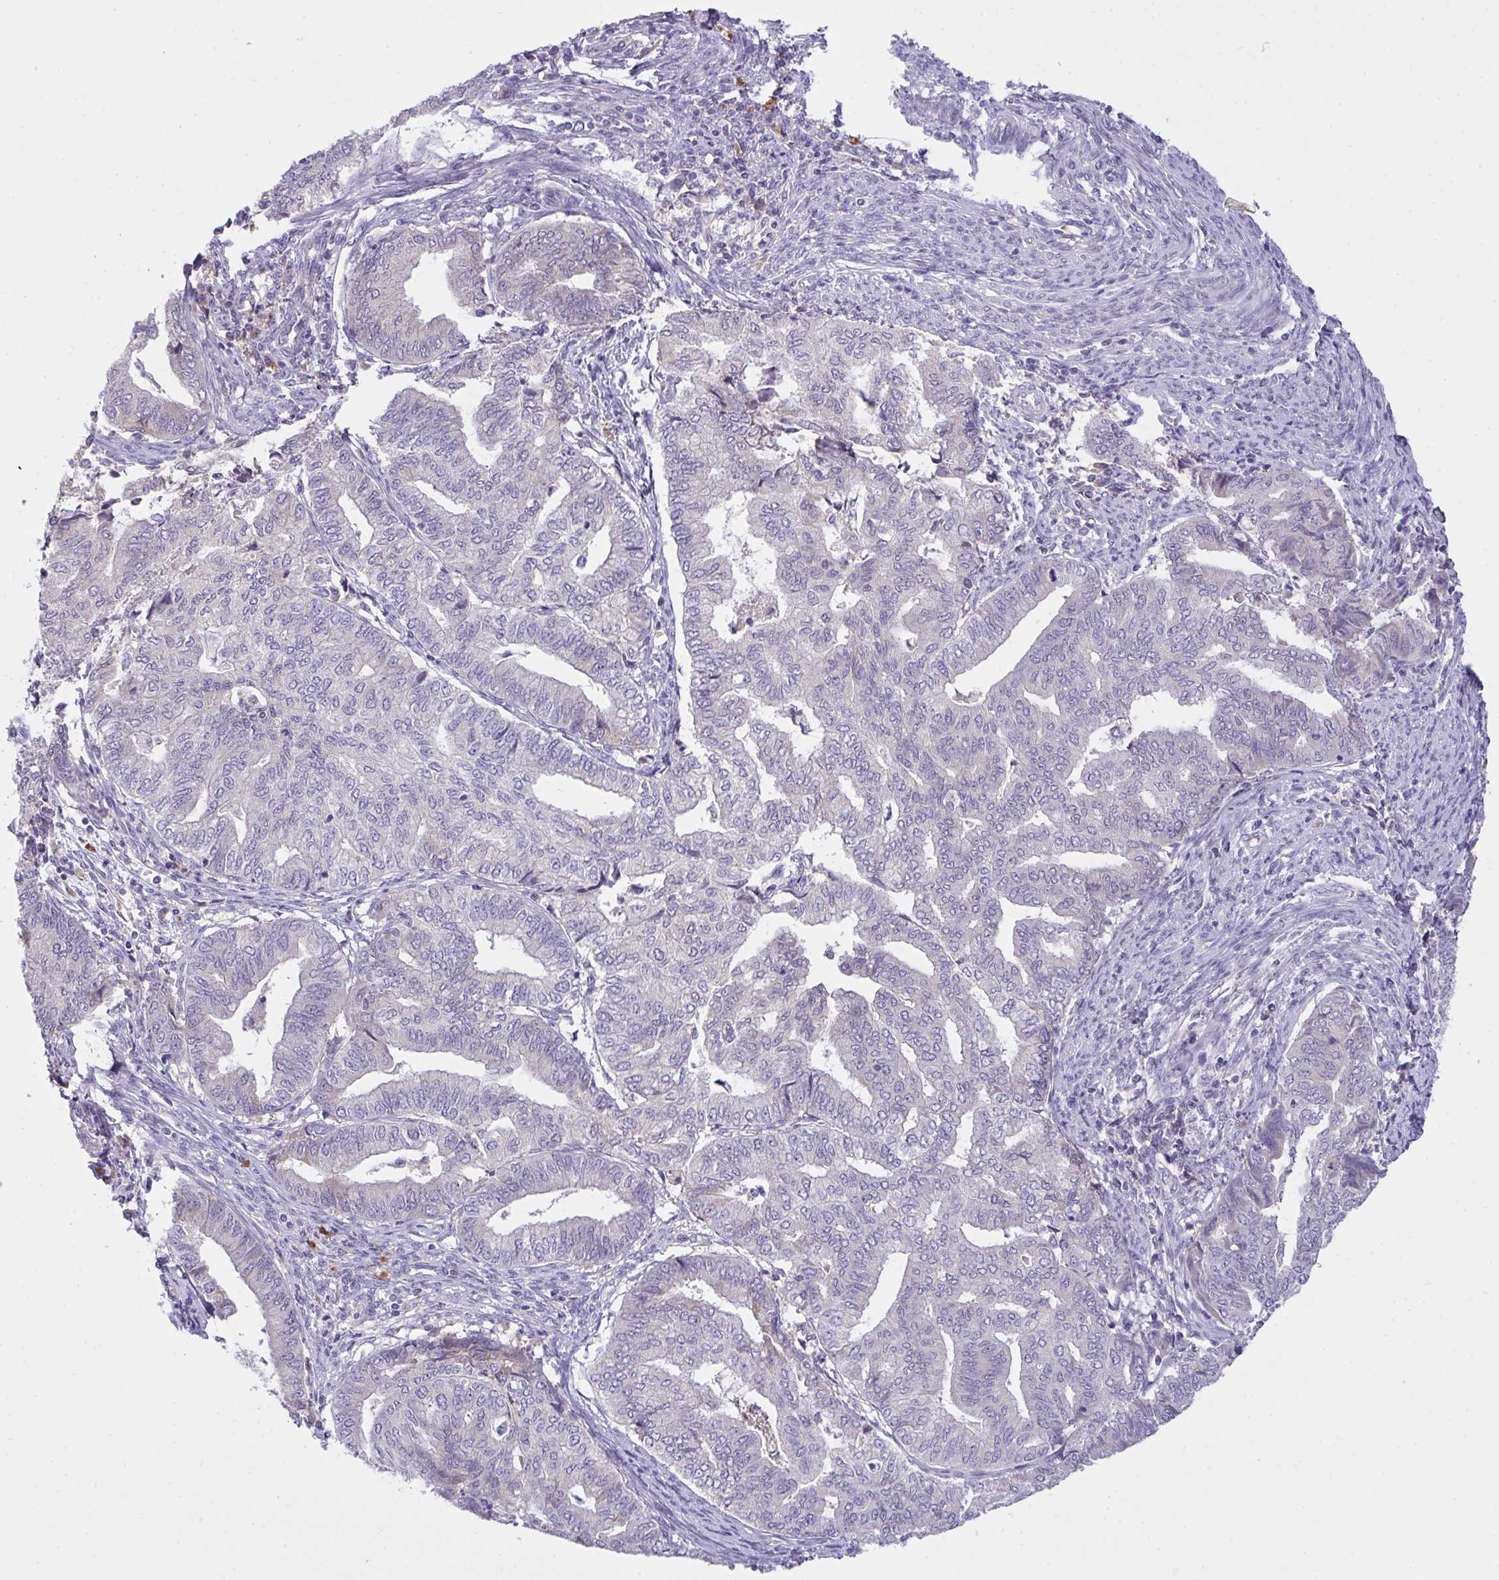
{"staining": {"intensity": "negative", "quantity": "none", "location": "none"}, "tissue": "endometrial cancer", "cell_type": "Tumor cells", "image_type": "cancer", "snomed": [{"axis": "morphology", "description": "Adenocarcinoma, NOS"}, {"axis": "topography", "description": "Endometrium"}], "caption": "The histopathology image exhibits no significant expression in tumor cells of adenocarcinoma (endometrial). (Brightfield microscopy of DAB immunohistochemistry (IHC) at high magnification).", "gene": "ZNF581", "patient": {"sex": "female", "age": 79}}